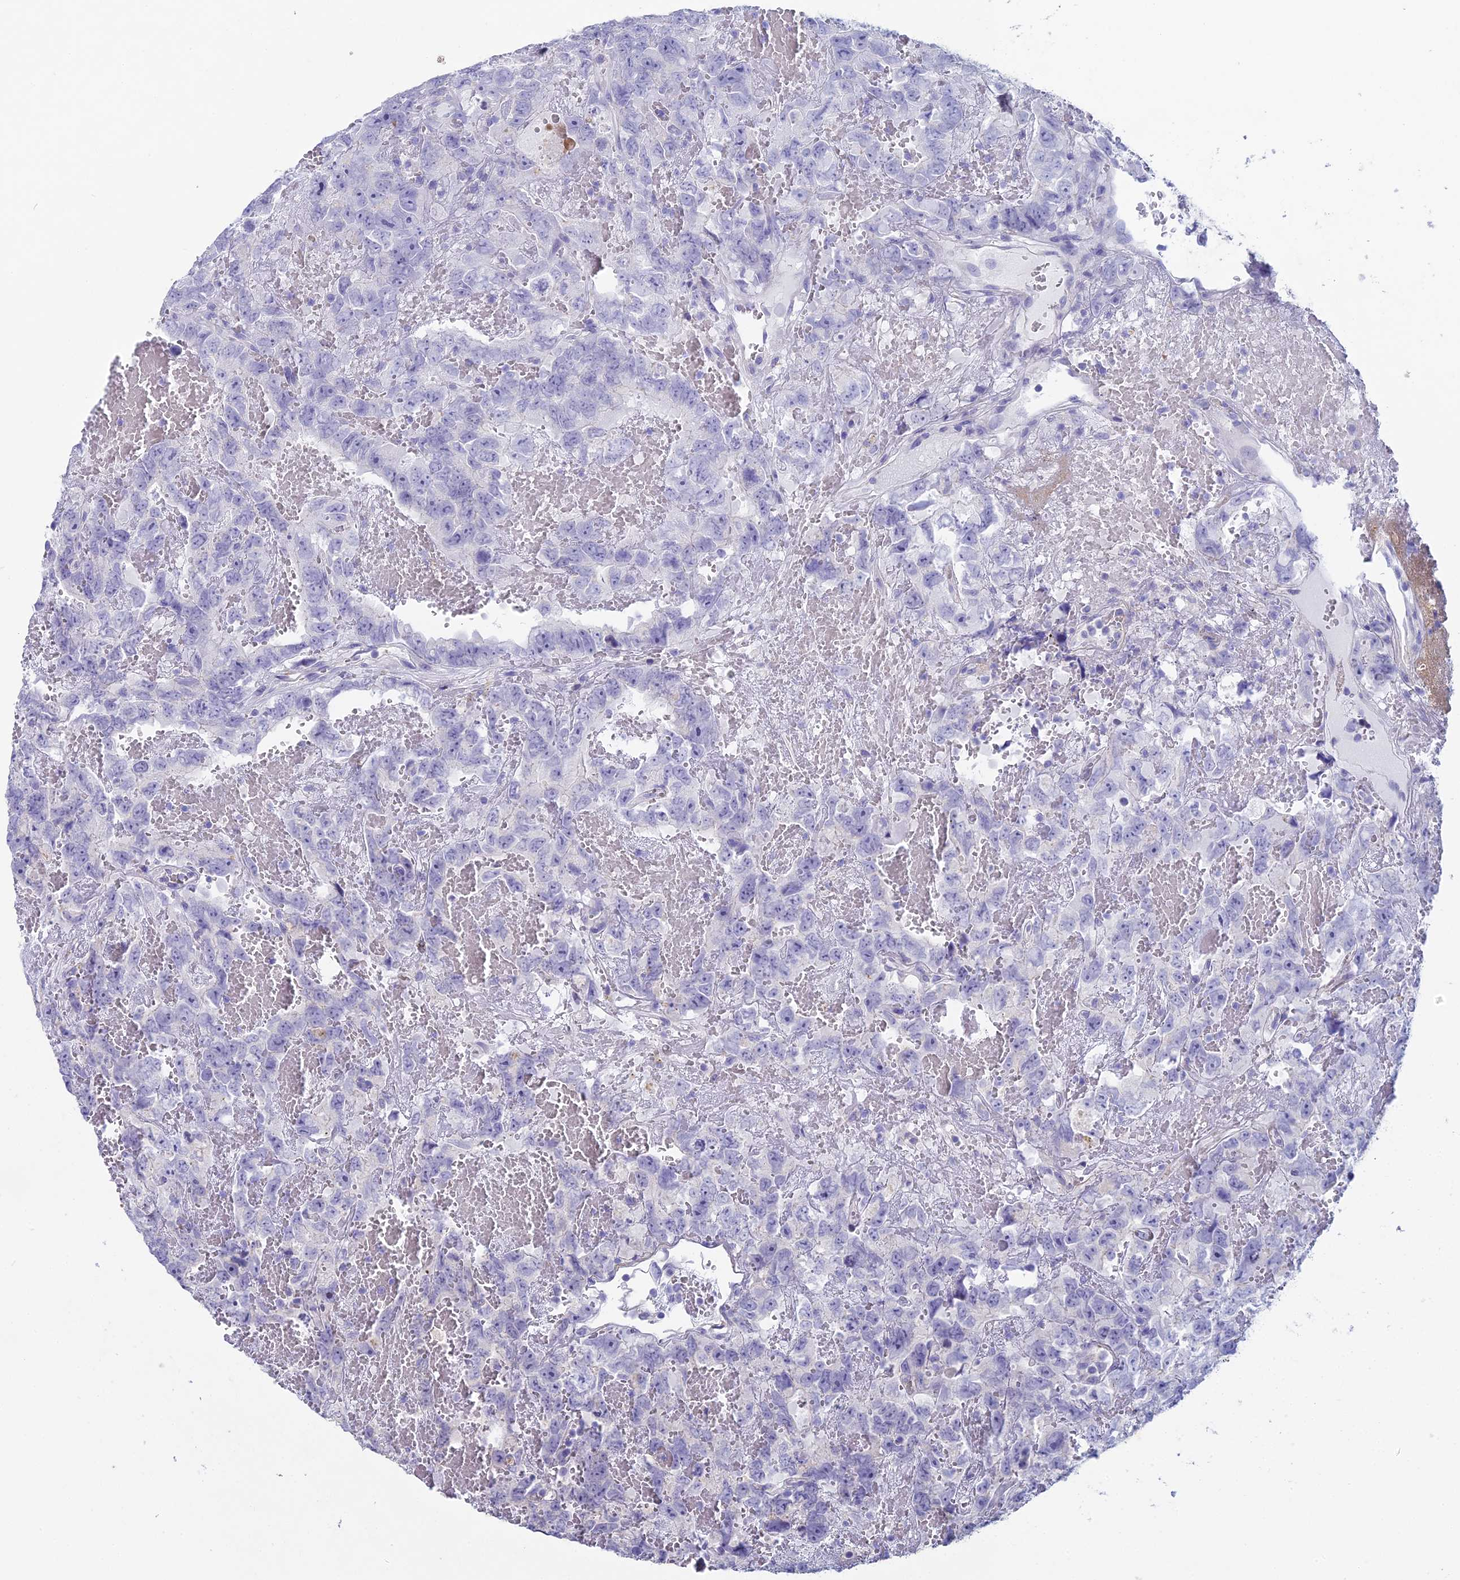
{"staining": {"intensity": "negative", "quantity": "none", "location": "none"}, "tissue": "testis cancer", "cell_type": "Tumor cells", "image_type": "cancer", "snomed": [{"axis": "morphology", "description": "Carcinoma, Embryonal, NOS"}, {"axis": "topography", "description": "Testis"}], "caption": "A high-resolution histopathology image shows IHC staining of testis cancer (embryonal carcinoma), which exhibits no significant expression in tumor cells.", "gene": "NCAM1", "patient": {"sex": "male", "age": 45}}